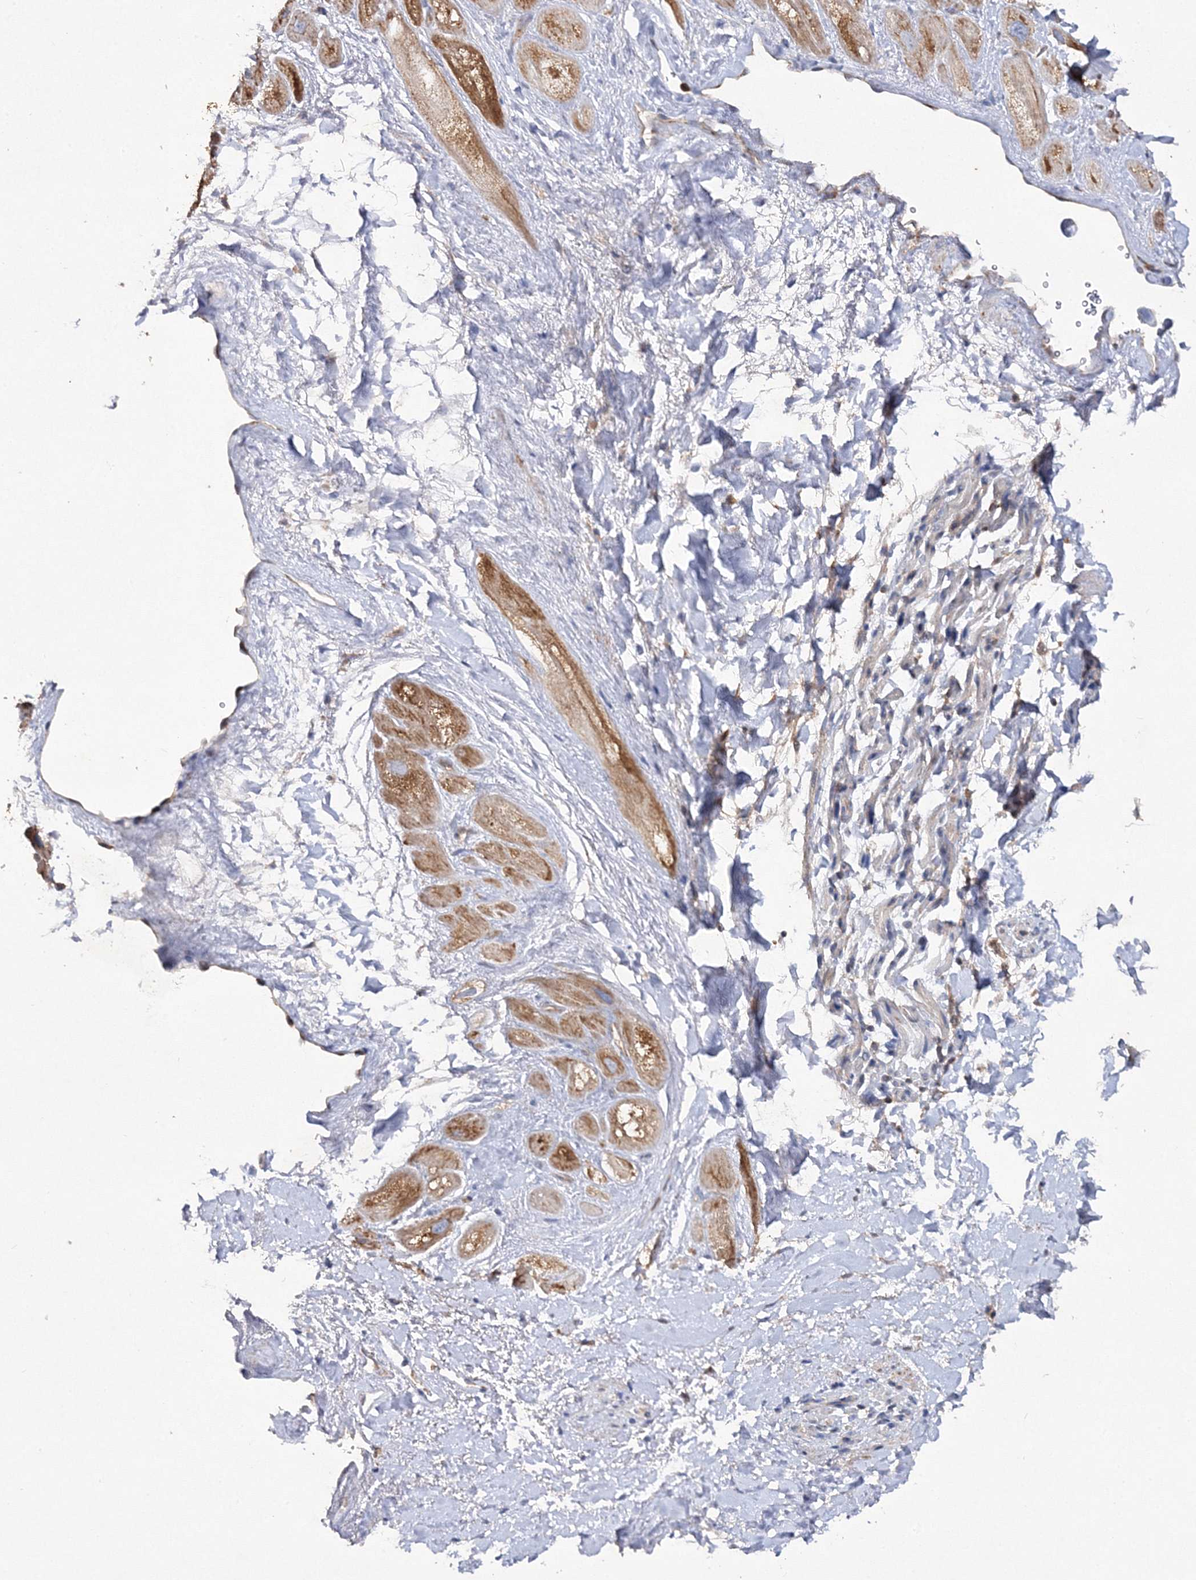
{"staining": {"intensity": "strong", "quantity": "25%-75%", "location": "cytoplasmic/membranous"}, "tissue": "heart muscle", "cell_type": "Cardiomyocytes", "image_type": "normal", "snomed": [{"axis": "morphology", "description": "Normal tissue, NOS"}, {"axis": "topography", "description": "Heart"}], "caption": "Immunohistochemistry (IHC) staining of unremarkable heart muscle, which reveals high levels of strong cytoplasmic/membranous staining in approximately 25%-75% of cardiomyocytes indicating strong cytoplasmic/membranous protein staining. The staining was performed using DAB (brown) for protein detection and nuclei were counterstained in hematoxylin (blue).", "gene": "DNAJC13", "patient": {"sex": "male", "age": 49}}